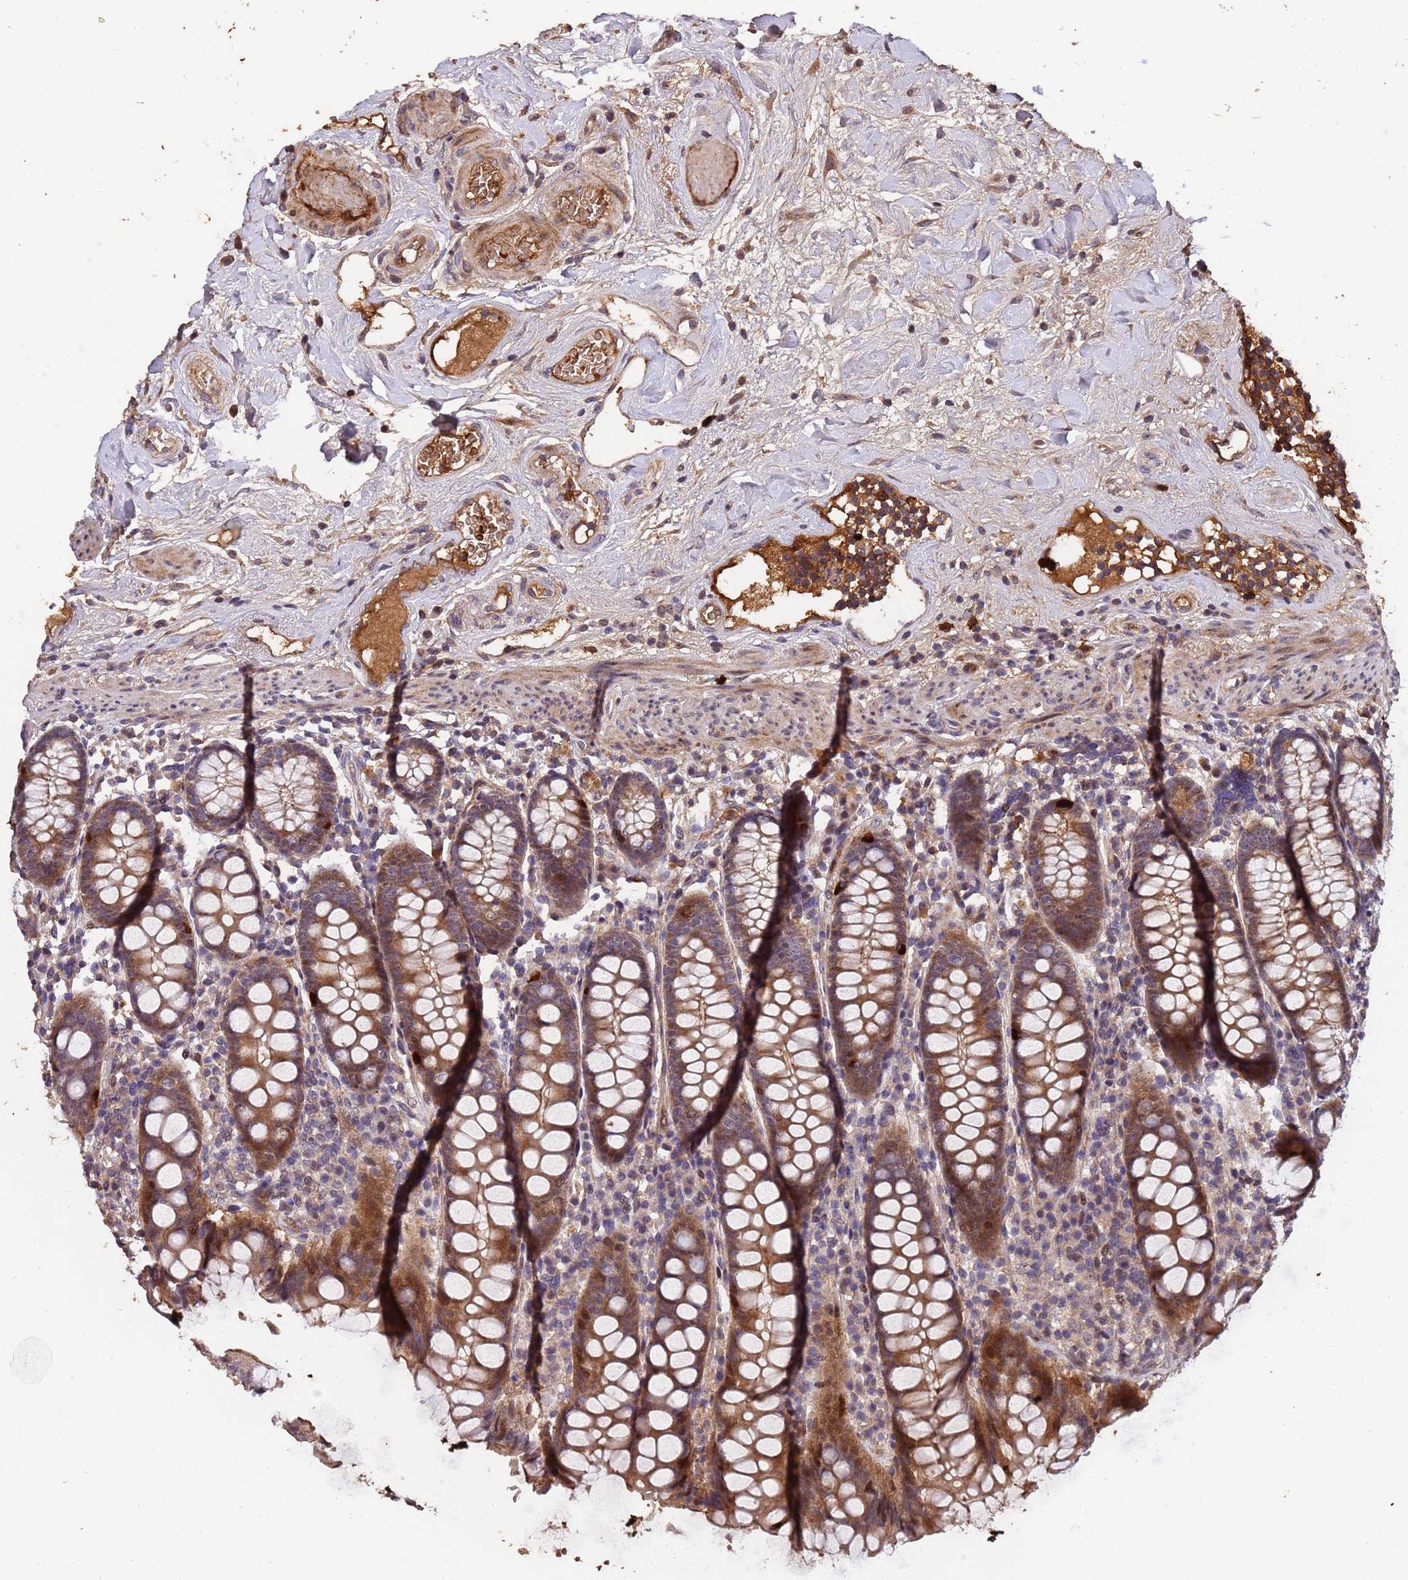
{"staining": {"intensity": "moderate", "quantity": ">75%", "location": "cytoplasmic/membranous"}, "tissue": "colon", "cell_type": "Endothelial cells", "image_type": "normal", "snomed": [{"axis": "morphology", "description": "Normal tissue, NOS"}, {"axis": "topography", "description": "Colon"}], "caption": "Immunohistochemistry of benign colon demonstrates medium levels of moderate cytoplasmic/membranous expression in approximately >75% of endothelial cells. (DAB = brown stain, brightfield microscopy at high magnification).", "gene": "CCDC184", "patient": {"sex": "female", "age": 79}}